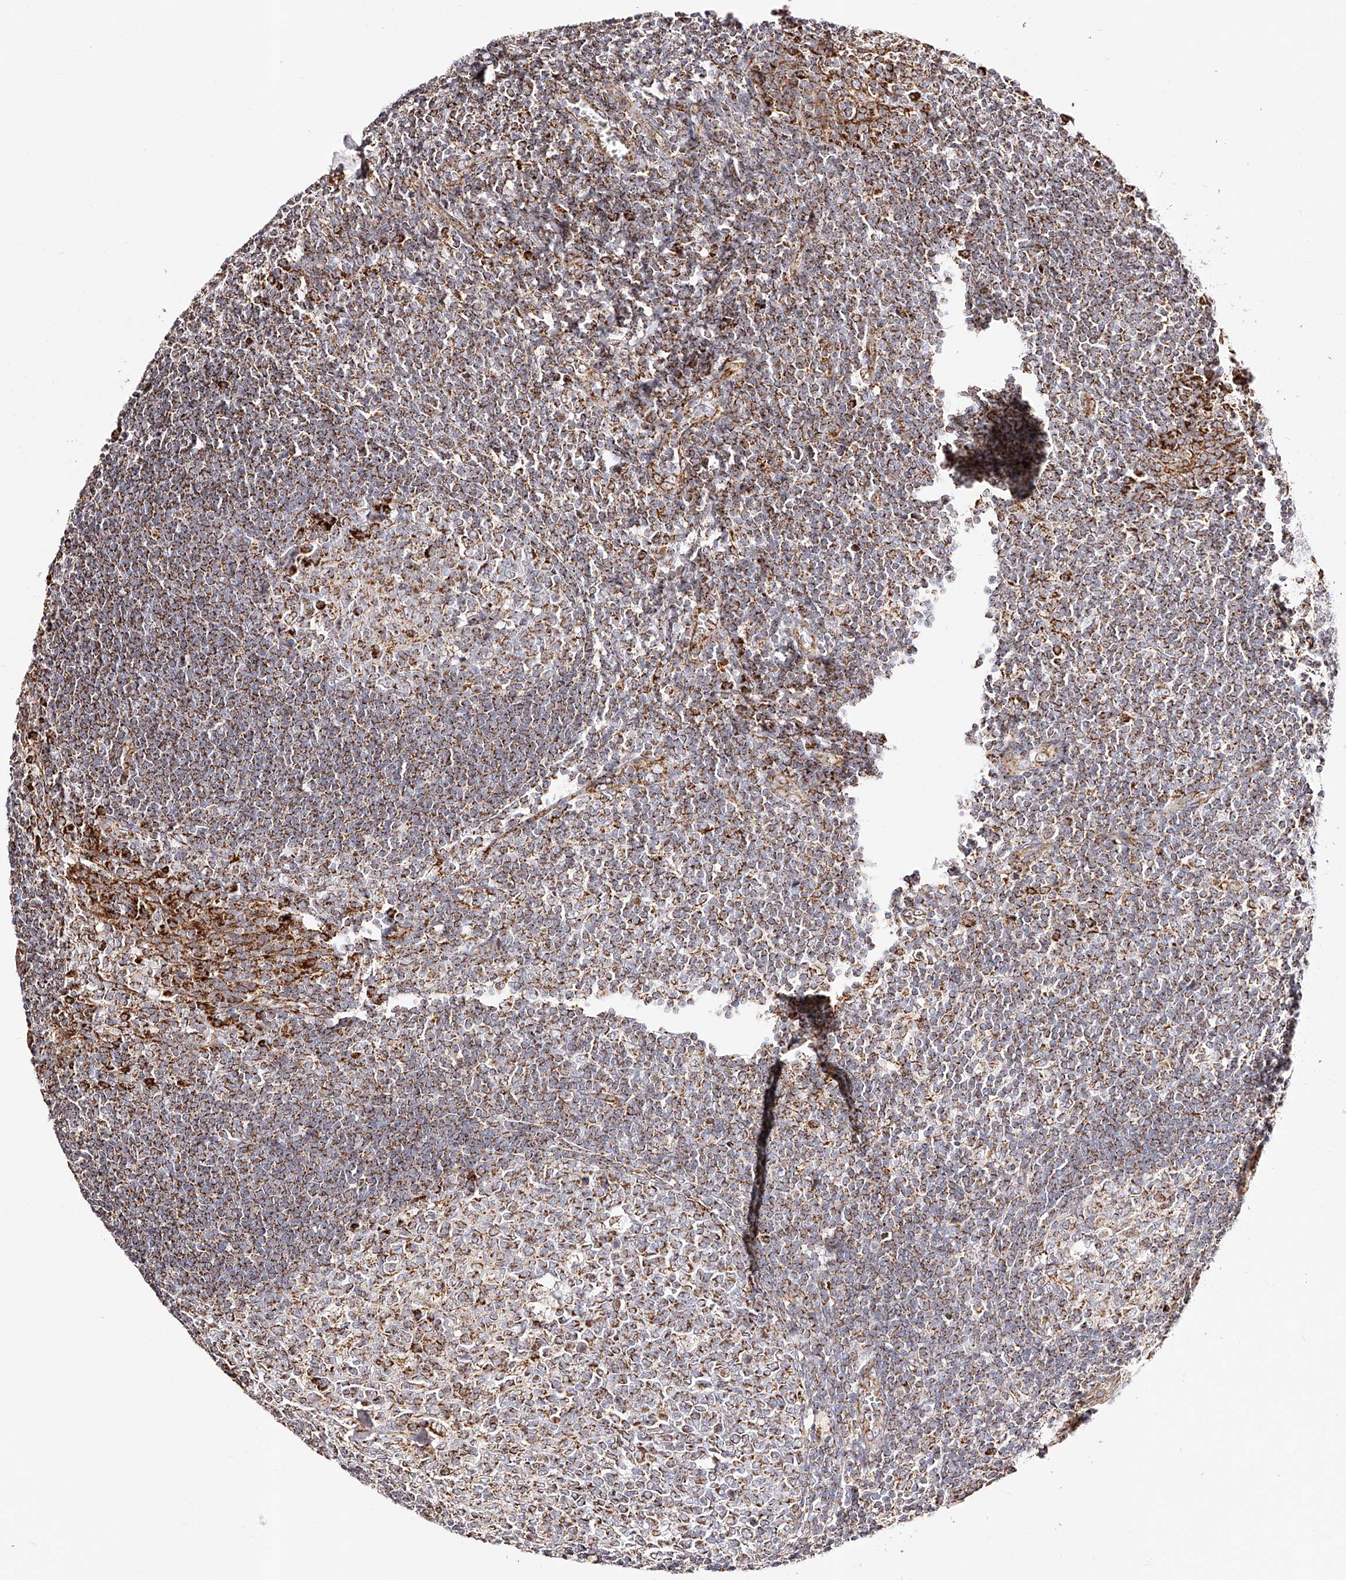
{"staining": {"intensity": "strong", "quantity": "25%-75%", "location": "cytoplasmic/membranous"}, "tissue": "tonsil", "cell_type": "Germinal center cells", "image_type": "normal", "snomed": [{"axis": "morphology", "description": "Normal tissue, NOS"}, {"axis": "topography", "description": "Tonsil"}], "caption": "Protein analysis of unremarkable tonsil demonstrates strong cytoplasmic/membranous expression in about 25%-75% of germinal center cells.", "gene": "NDUFV3", "patient": {"sex": "male", "age": 27}}